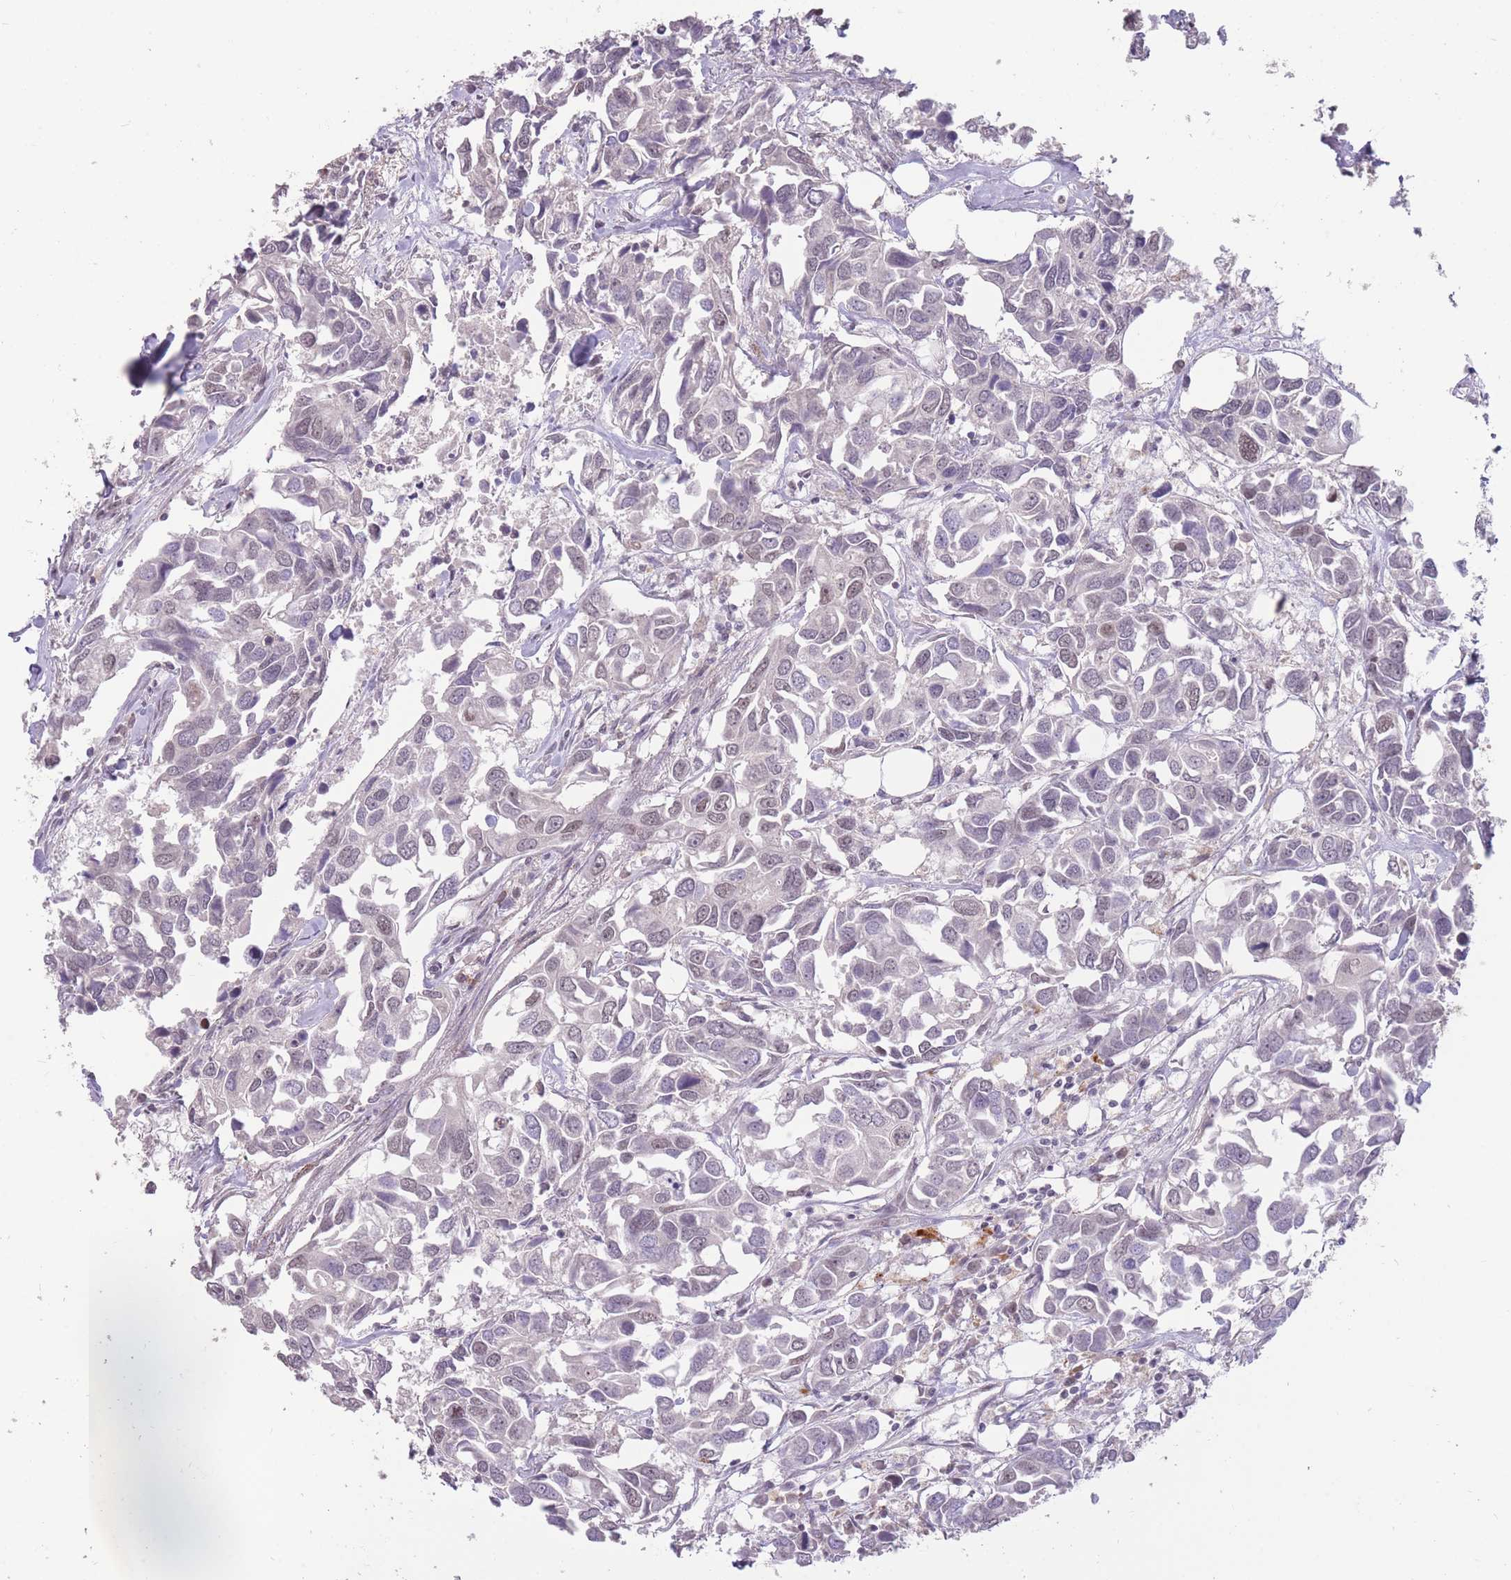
{"staining": {"intensity": "weak", "quantity": "<25%", "location": "nuclear"}, "tissue": "breast cancer", "cell_type": "Tumor cells", "image_type": "cancer", "snomed": [{"axis": "morphology", "description": "Duct carcinoma"}, {"axis": "topography", "description": "Breast"}], "caption": "Tumor cells are negative for brown protein staining in breast invasive ductal carcinoma.", "gene": "HNRNPUL1", "patient": {"sex": "female", "age": 83}}